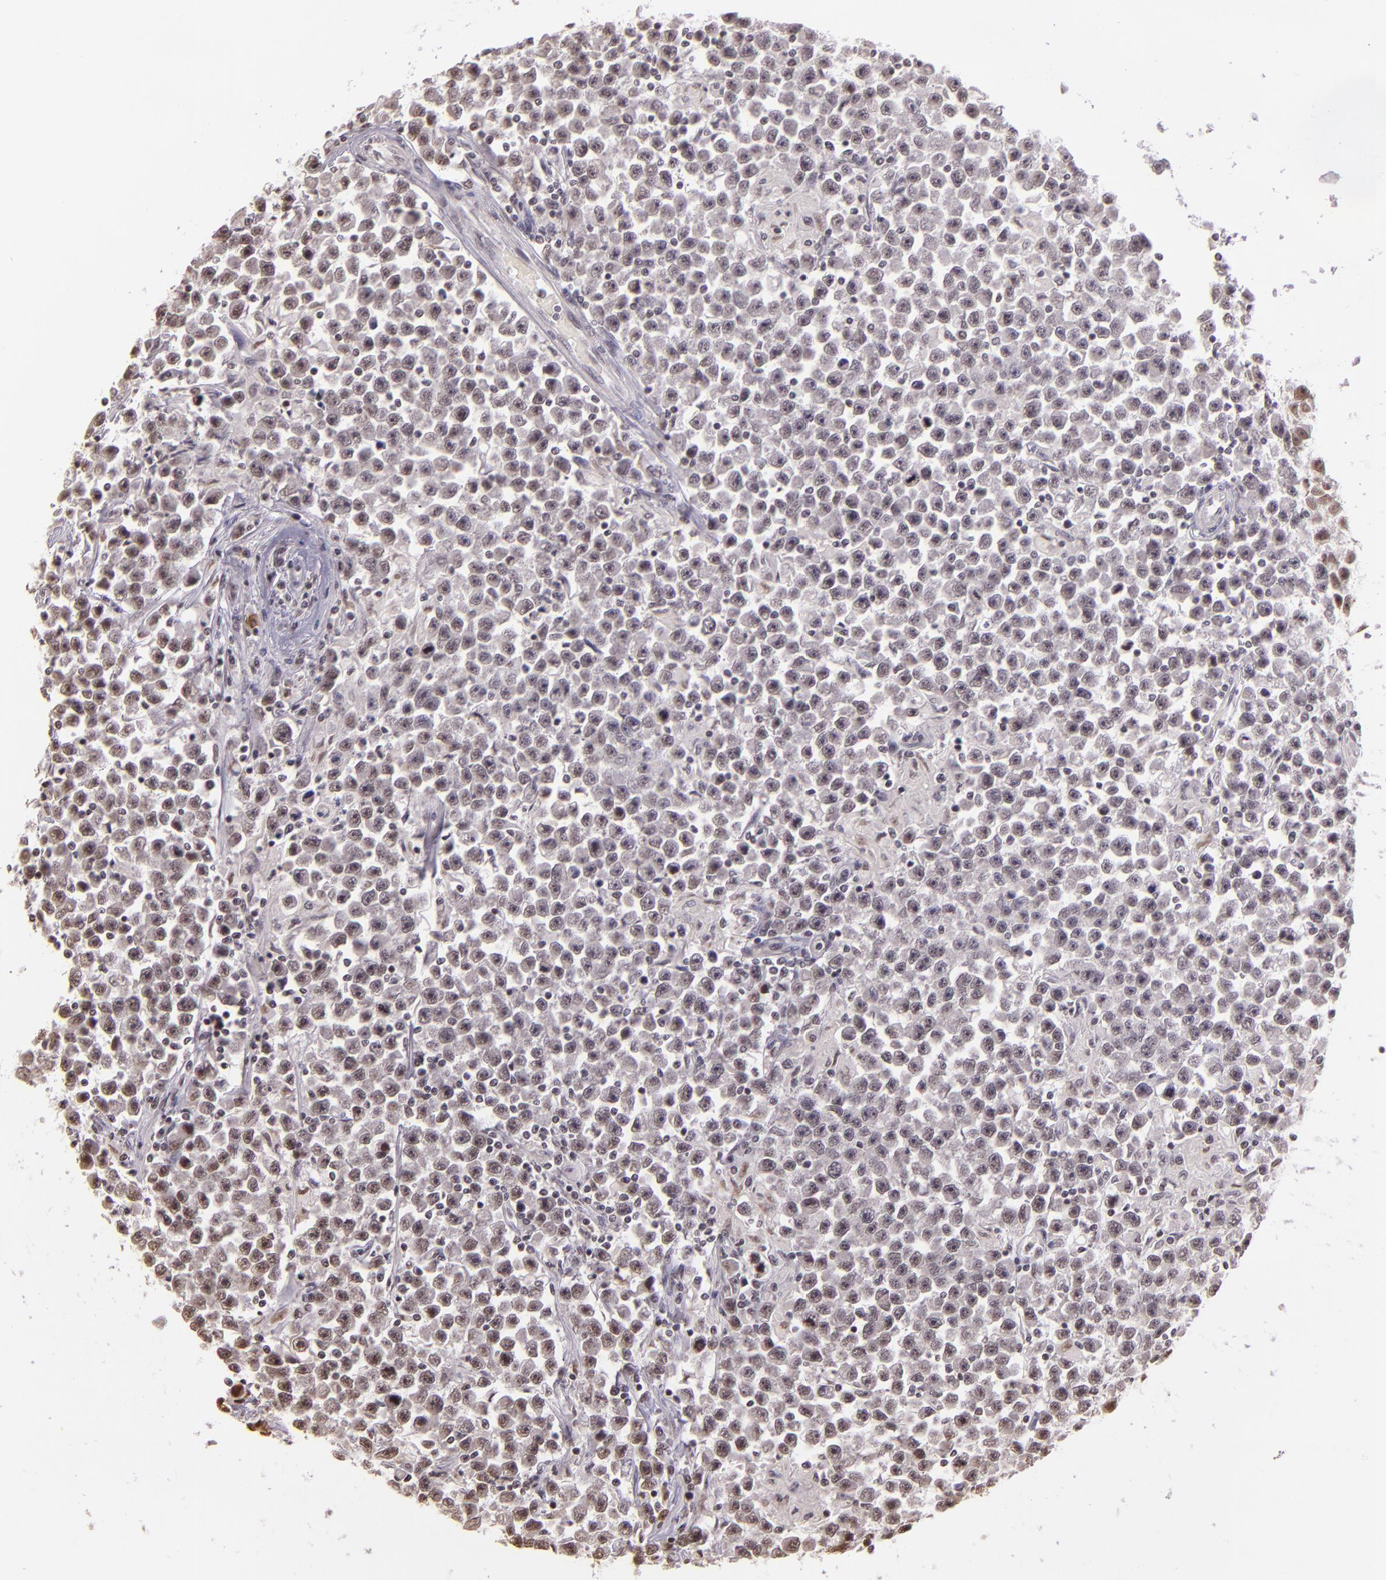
{"staining": {"intensity": "weak", "quantity": "25%-75%", "location": "nuclear"}, "tissue": "testis cancer", "cell_type": "Tumor cells", "image_type": "cancer", "snomed": [{"axis": "morphology", "description": "Seminoma, NOS"}, {"axis": "topography", "description": "Testis"}], "caption": "About 25%-75% of tumor cells in testis seminoma display weak nuclear protein staining as visualized by brown immunohistochemical staining.", "gene": "USF1", "patient": {"sex": "male", "age": 33}}